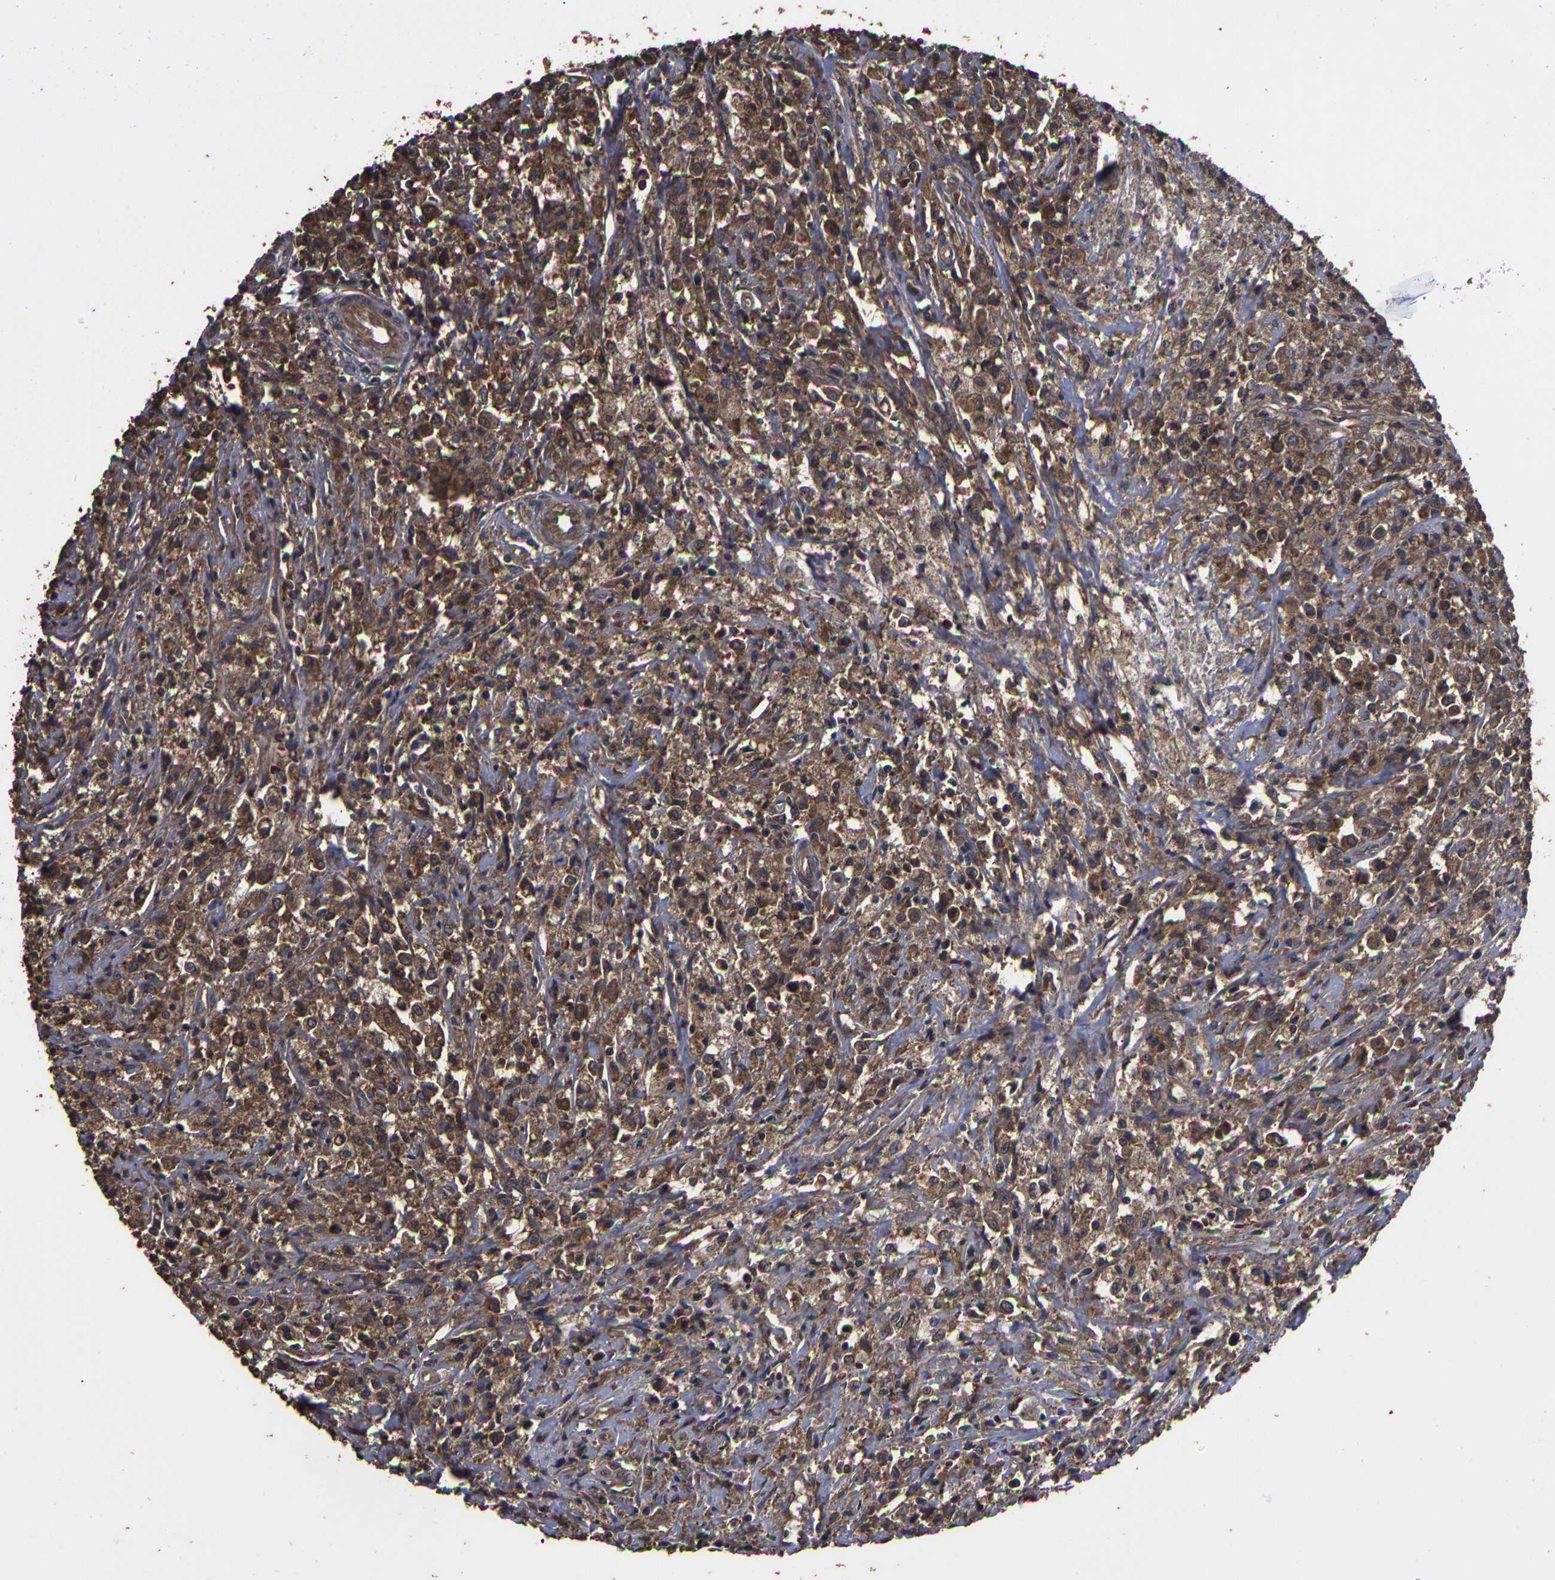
{"staining": {"intensity": "moderate", "quantity": ">75%", "location": "cytoplasmic/membranous"}, "tissue": "testis cancer", "cell_type": "Tumor cells", "image_type": "cancer", "snomed": [{"axis": "morphology", "description": "Carcinoma, Embryonal, NOS"}, {"axis": "topography", "description": "Testis"}], "caption": "This histopathology image displays IHC staining of human testis cancer, with medium moderate cytoplasmic/membranous positivity in about >75% of tumor cells.", "gene": "ITCH", "patient": {"sex": "male", "age": 2}}